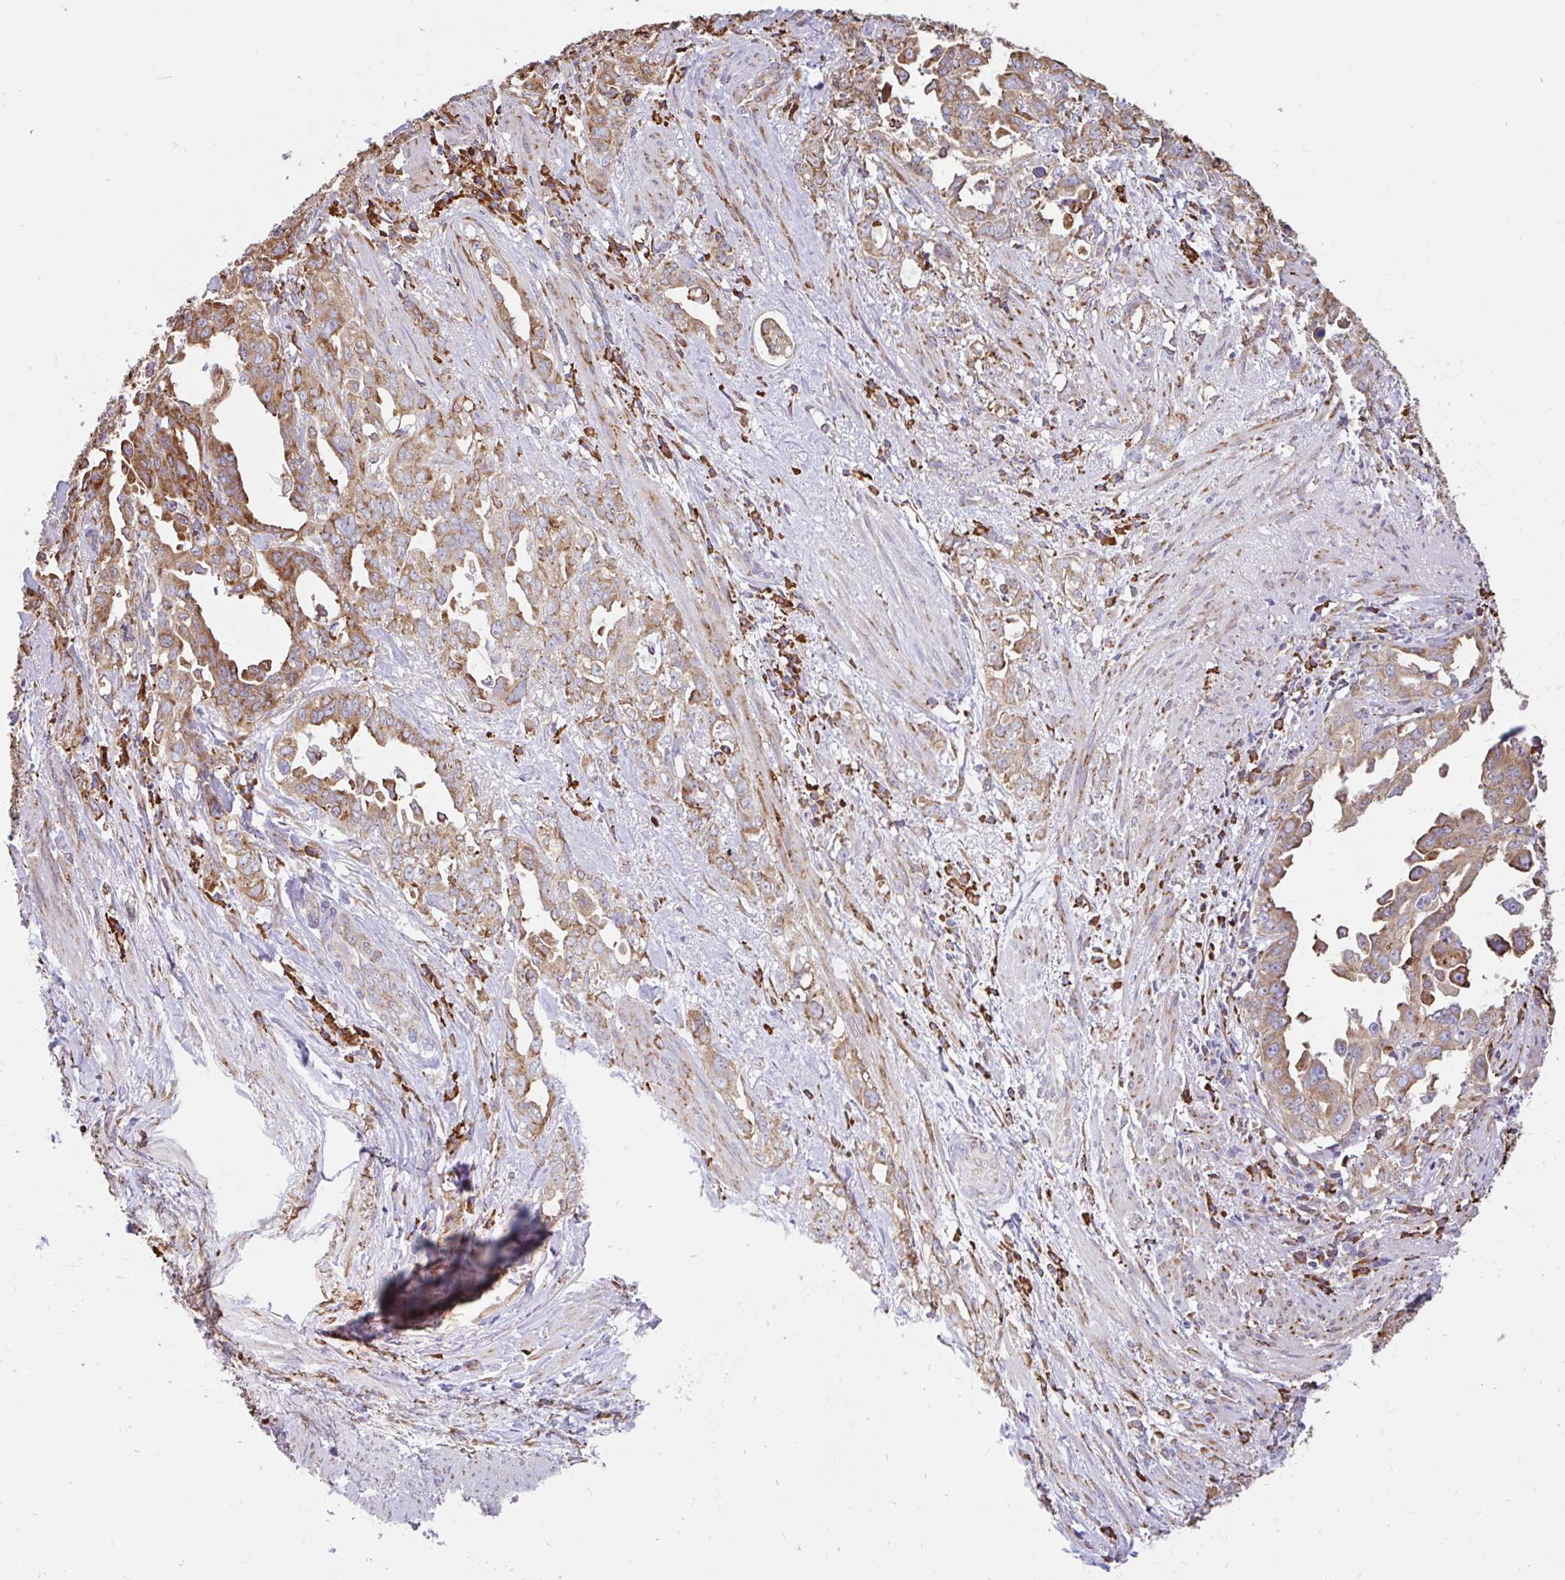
{"staining": {"intensity": "moderate", "quantity": ">75%", "location": "cytoplasmic/membranous"}, "tissue": "endometrial cancer", "cell_type": "Tumor cells", "image_type": "cancer", "snomed": [{"axis": "morphology", "description": "Adenocarcinoma, NOS"}, {"axis": "topography", "description": "Endometrium"}], "caption": "Protein staining of endometrial cancer tissue demonstrates moderate cytoplasmic/membranous expression in approximately >75% of tumor cells.", "gene": "EML5", "patient": {"sex": "female", "age": 65}}